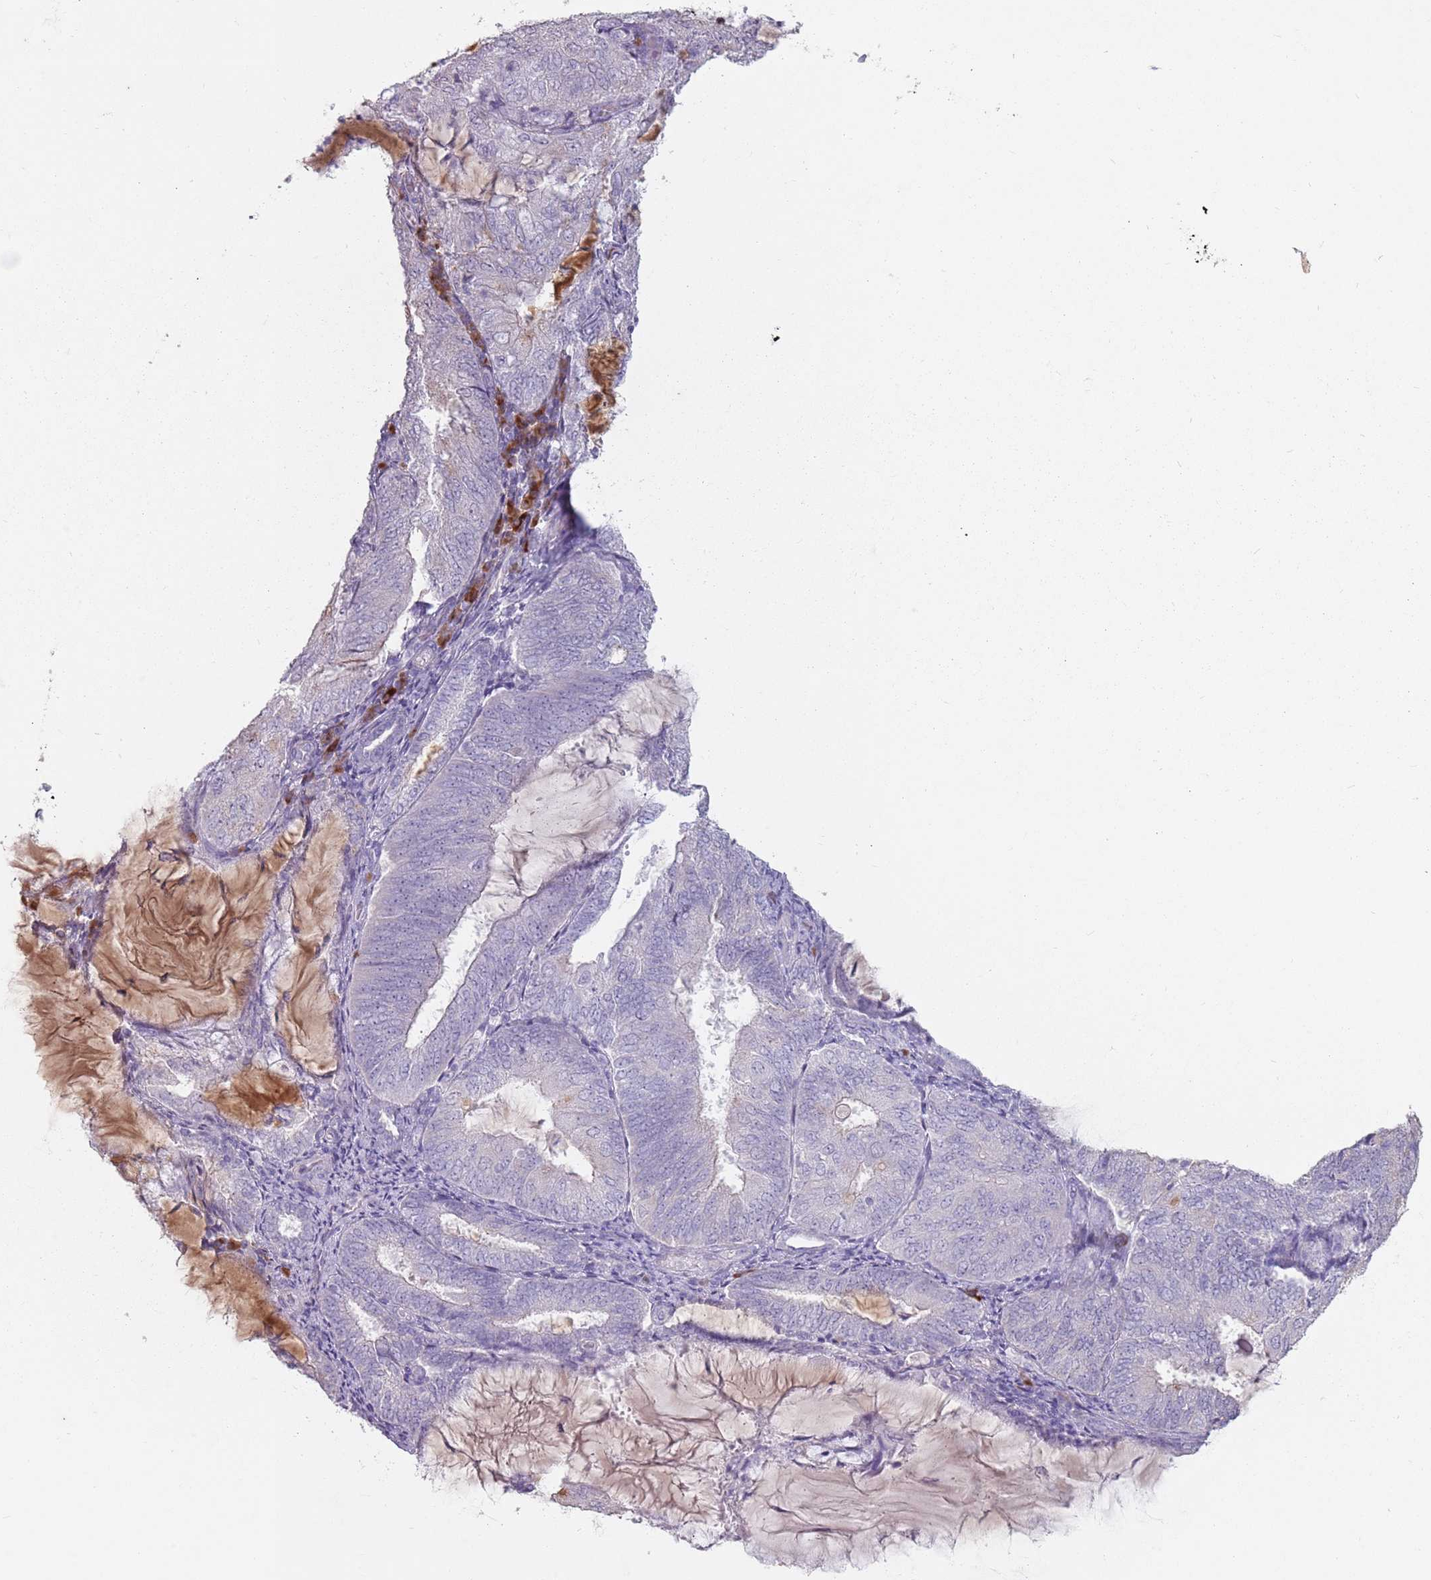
{"staining": {"intensity": "negative", "quantity": "none", "location": "none"}, "tissue": "endometrial cancer", "cell_type": "Tumor cells", "image_type": "cancer", "snomed": [{"axis": "morphology", "description": "Adenocarcinoma, NOS"}, {"axis": "topography", "description": "Endometrium"}], "caption": "Endometrial cancer (adenocarcinoma) stained for a protein using immunohistochemistry (IHC) demonstrates no staining tumor cells.", "gene": "STYK1", "patient": {"sex": "female", "age": 81}}